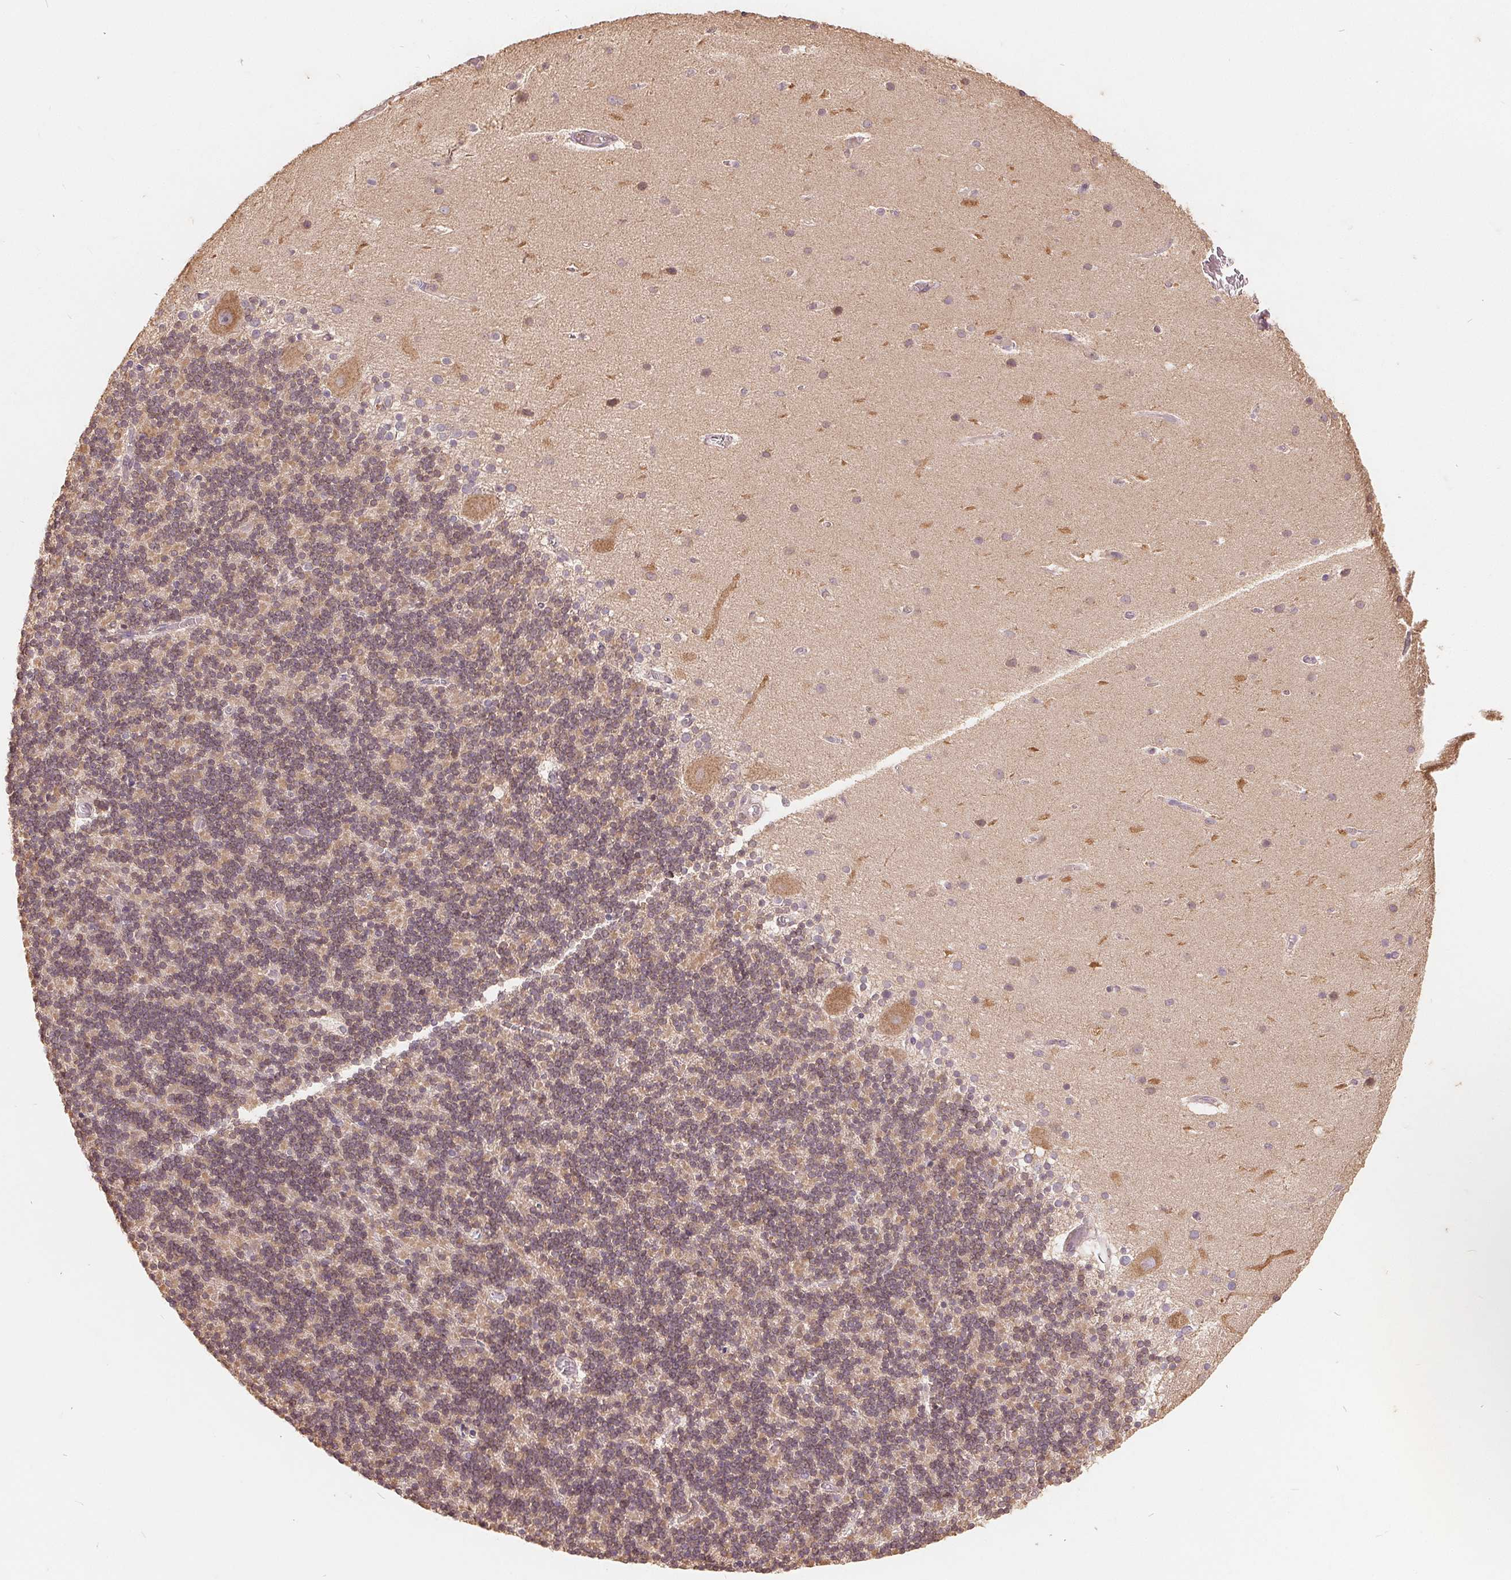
{"staining": {"intensity": "weak", "quantity": ">75%", "location": "cytoplasmic/membranous"}, "tissue": "cerebellum", "cell_type": "Cells in granular layer", "image_type": "normal", "snomed": [{"axis": "morphology", "description": "Normal tissue, NOS"}, {"axis": "topography", "description": "Cerebellum"}], "caption": "High-magnification brightfield microscopy of benign cerebellum stained with DAB (3,3'-diaminobenzidine) (brown) and counterstained with hematoxylin (blue). cells in granular layer exhibit weak cytoplasmic/membranous expression is seen in approximately>75% of cells.", "gene": "CDIPT", "patient": {"sex": "male", "age": 70}}